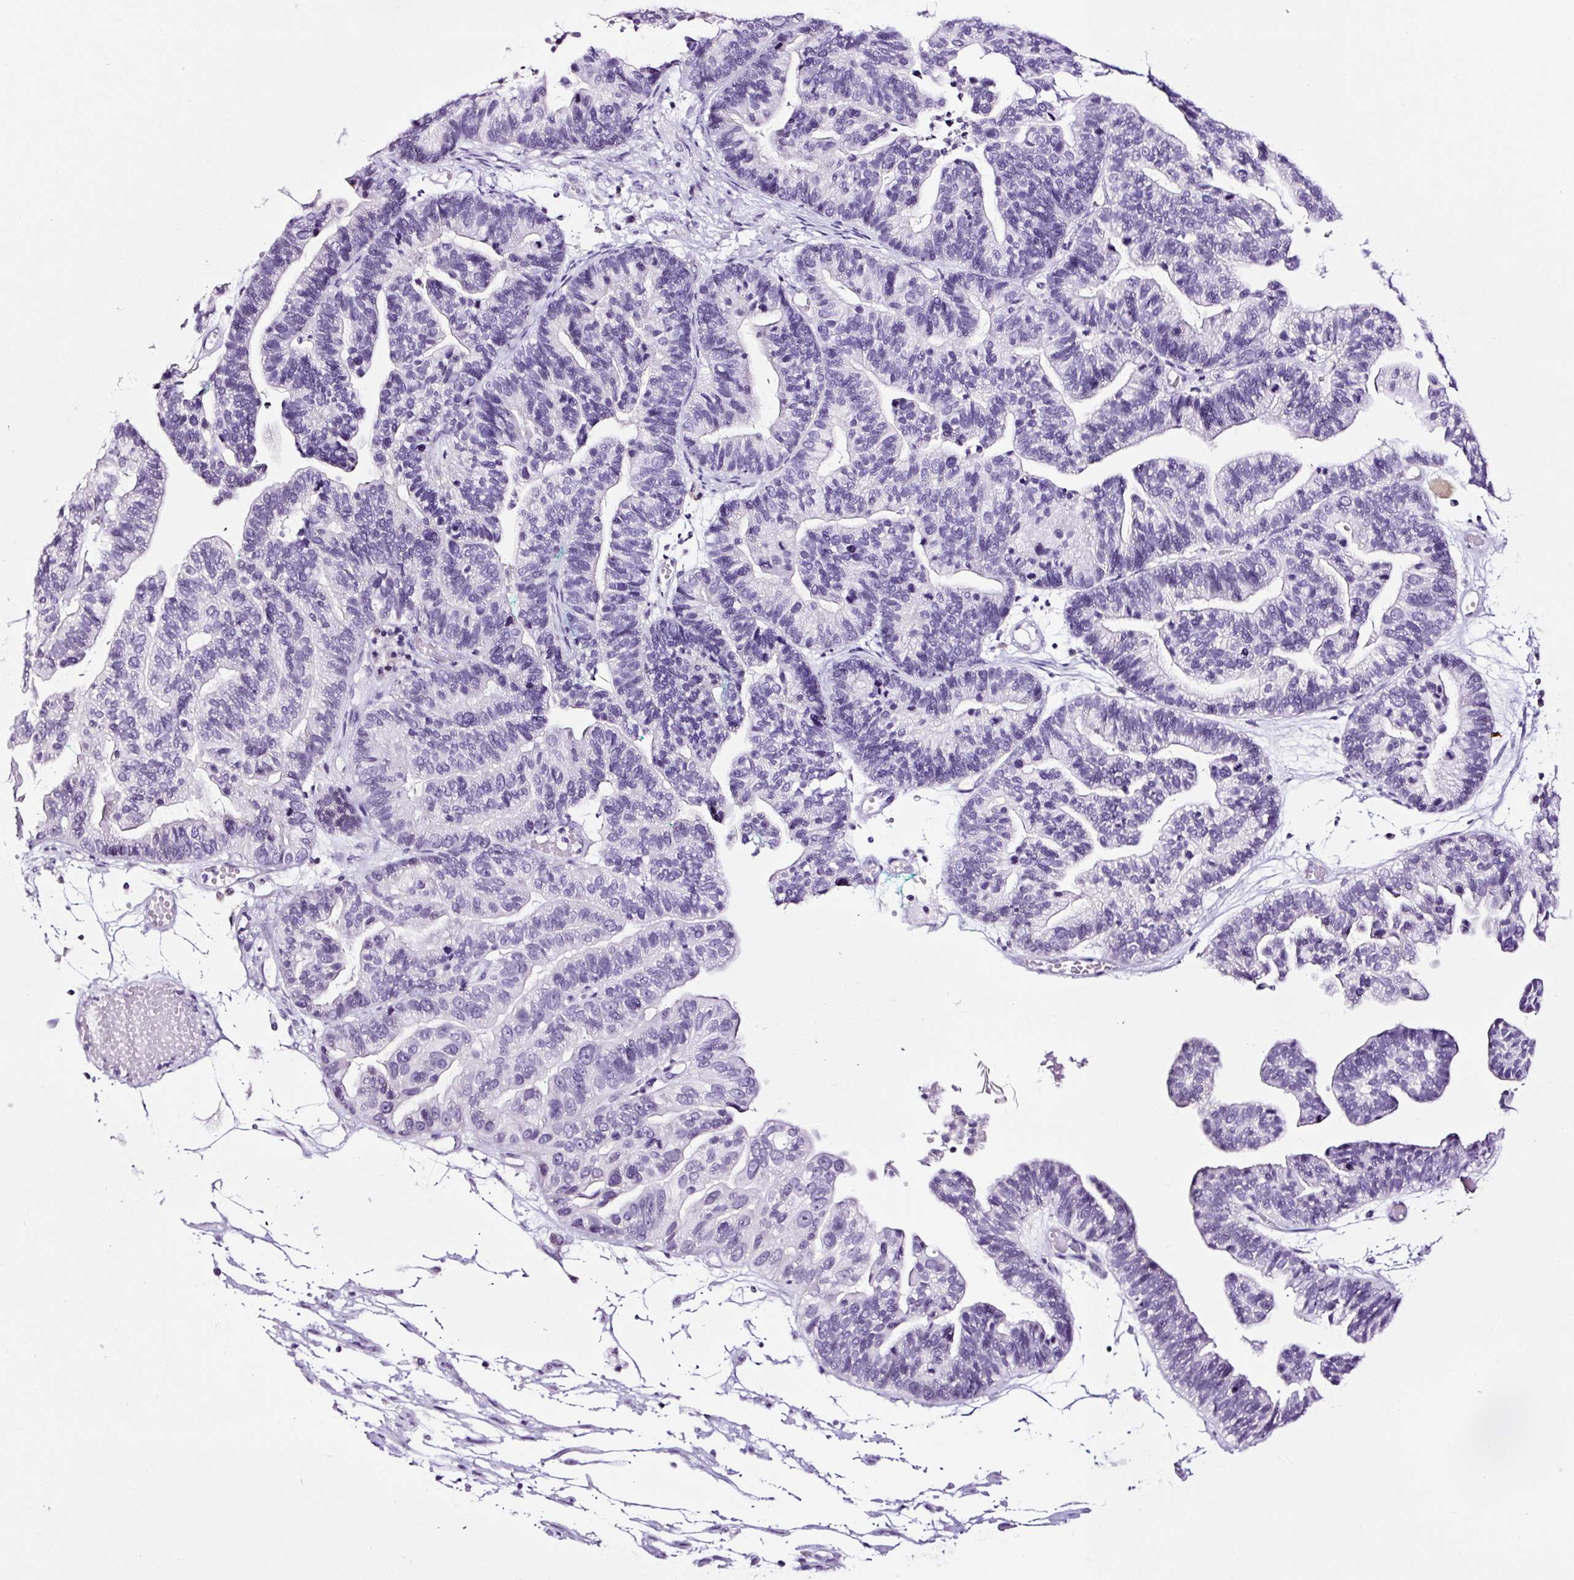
{"staining": {"intensity": "negative", "quantity": "none", "location": "none"}, "tissue": "ovarian cancer", "cell_type": "Tumor cells", "image_type": "cancer", "snomed": [{"axis": "morphology", "description": "Cystadenocarcinoma, serous, NOS"}, {"axis": "topography", "description": "Ovary"}], "caption": "Immunohistochemistry image of neoplastic tissue: human ovarian serous cystadenocarcinoma stained with DAB displays no significant protein positivity in tumor cells. Brightfield microscopy of immunohistochemistry (IHC) stained with DAB (brown) and hematoxylin (blue), captured at high magnification.", "gene": "NPHS2", "patient": {"sex": "female", "age": 56}}